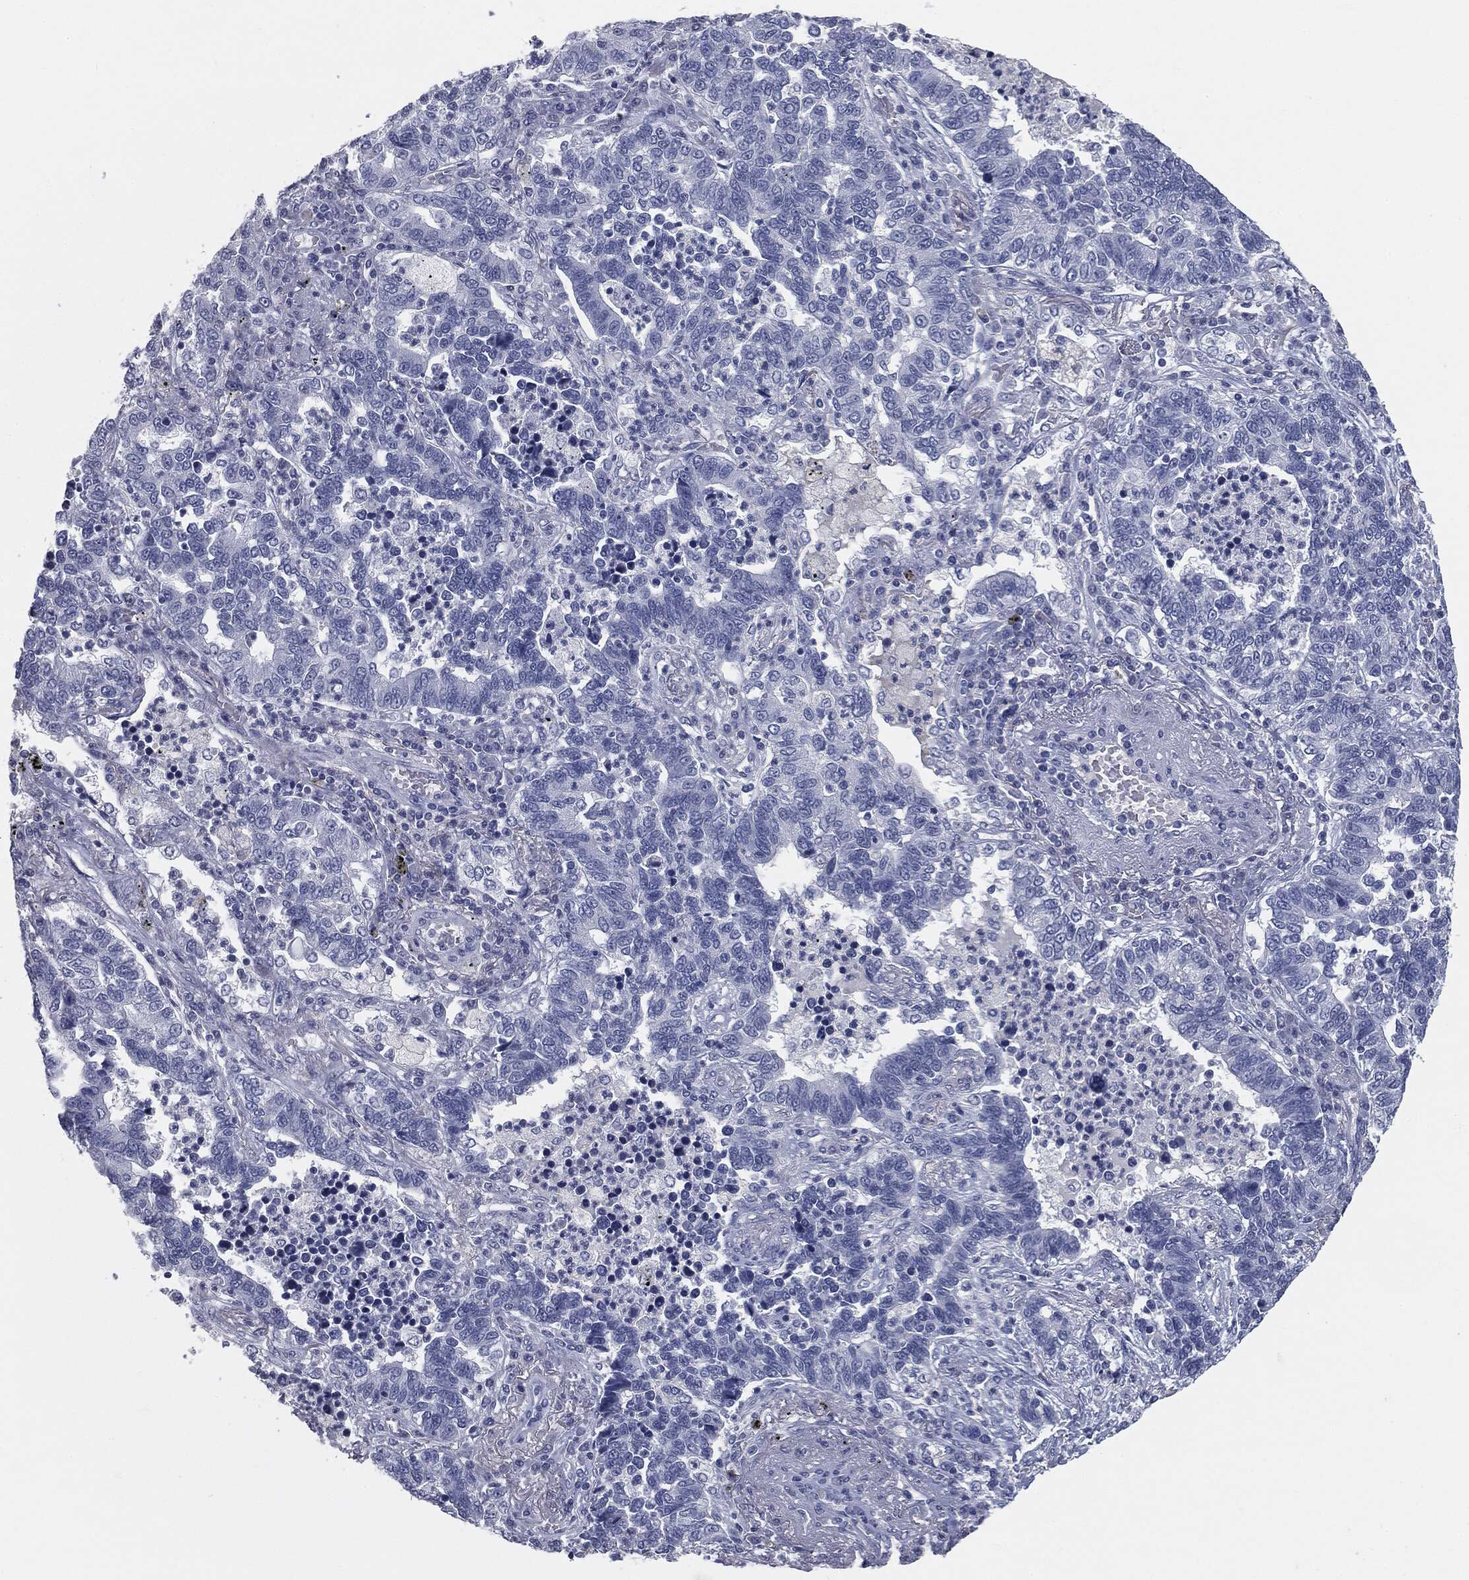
{"staining": {"intensity": "negative", "quantity": "none", "location": "none"}, "tissue": "lung cancer", "cell_type": "Tumor cells", "image_type": "cancer", "snomed": [{"axis": "morphology", "description": "Adenocarcinoma, NOS"}, {"axis": "topography", "description": "Lung"}], "caption": "Tumor cells are negative for protein expression in human lung adenocarcinoma.", "gene": "PRAME", "patient": {"sex": "female", "age": 57}}